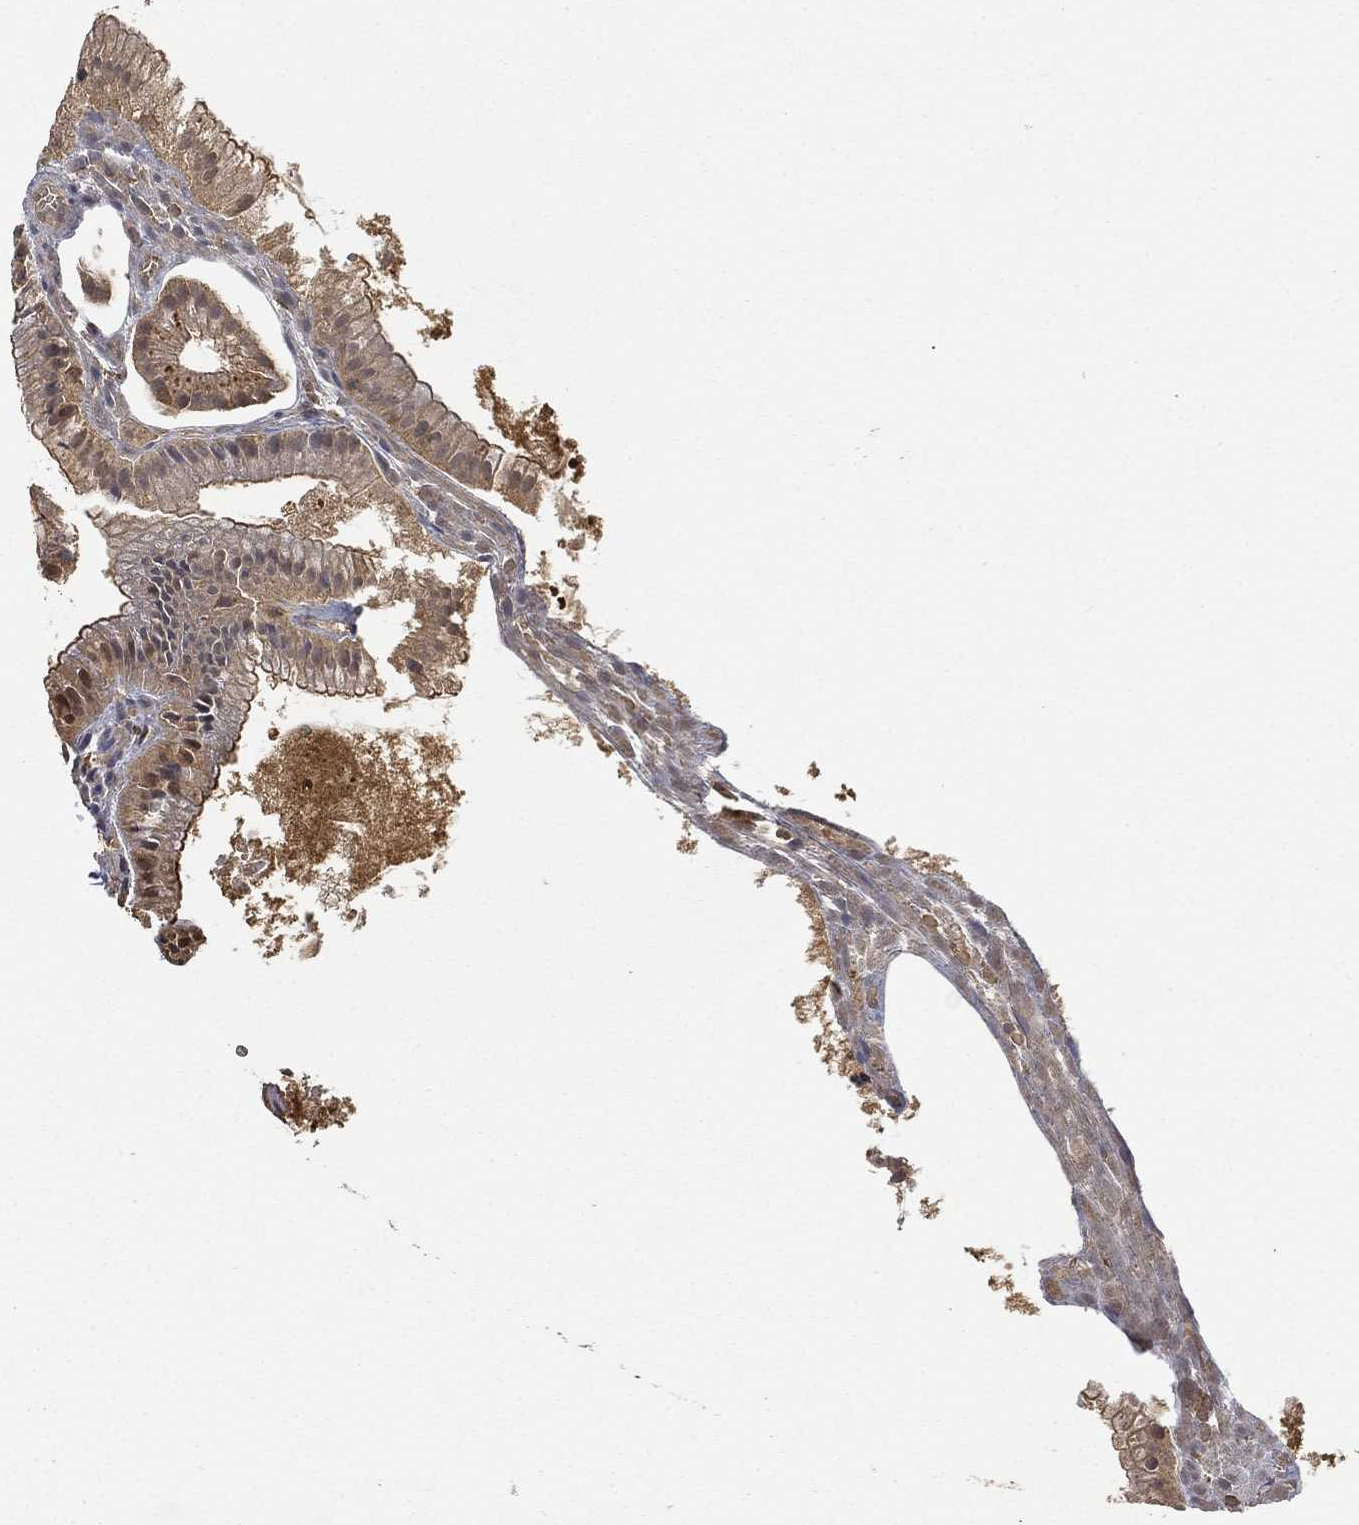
{"staining": {"intensity": "moderate", "quantity": "25%-75%", "location": "cytoplasmic/membranous,nuclear"}, "tissue": "gallbladder", "cell_type": "Glandular cells", "image_type": "normal", "snomed": [{"axis": "morphology", "description": "Normal tissue, NOS"}, {"axis": "topography", "description": "Gallbladder"}], "caption": "Human gallbladder stained with a brown dye displays moderate cytoplasmic/membranous,nuclear positive staining in about 25%-75% of glandular cells.", "gene": "CRYL1", "patient": {"sex": "male", "age": 67}}